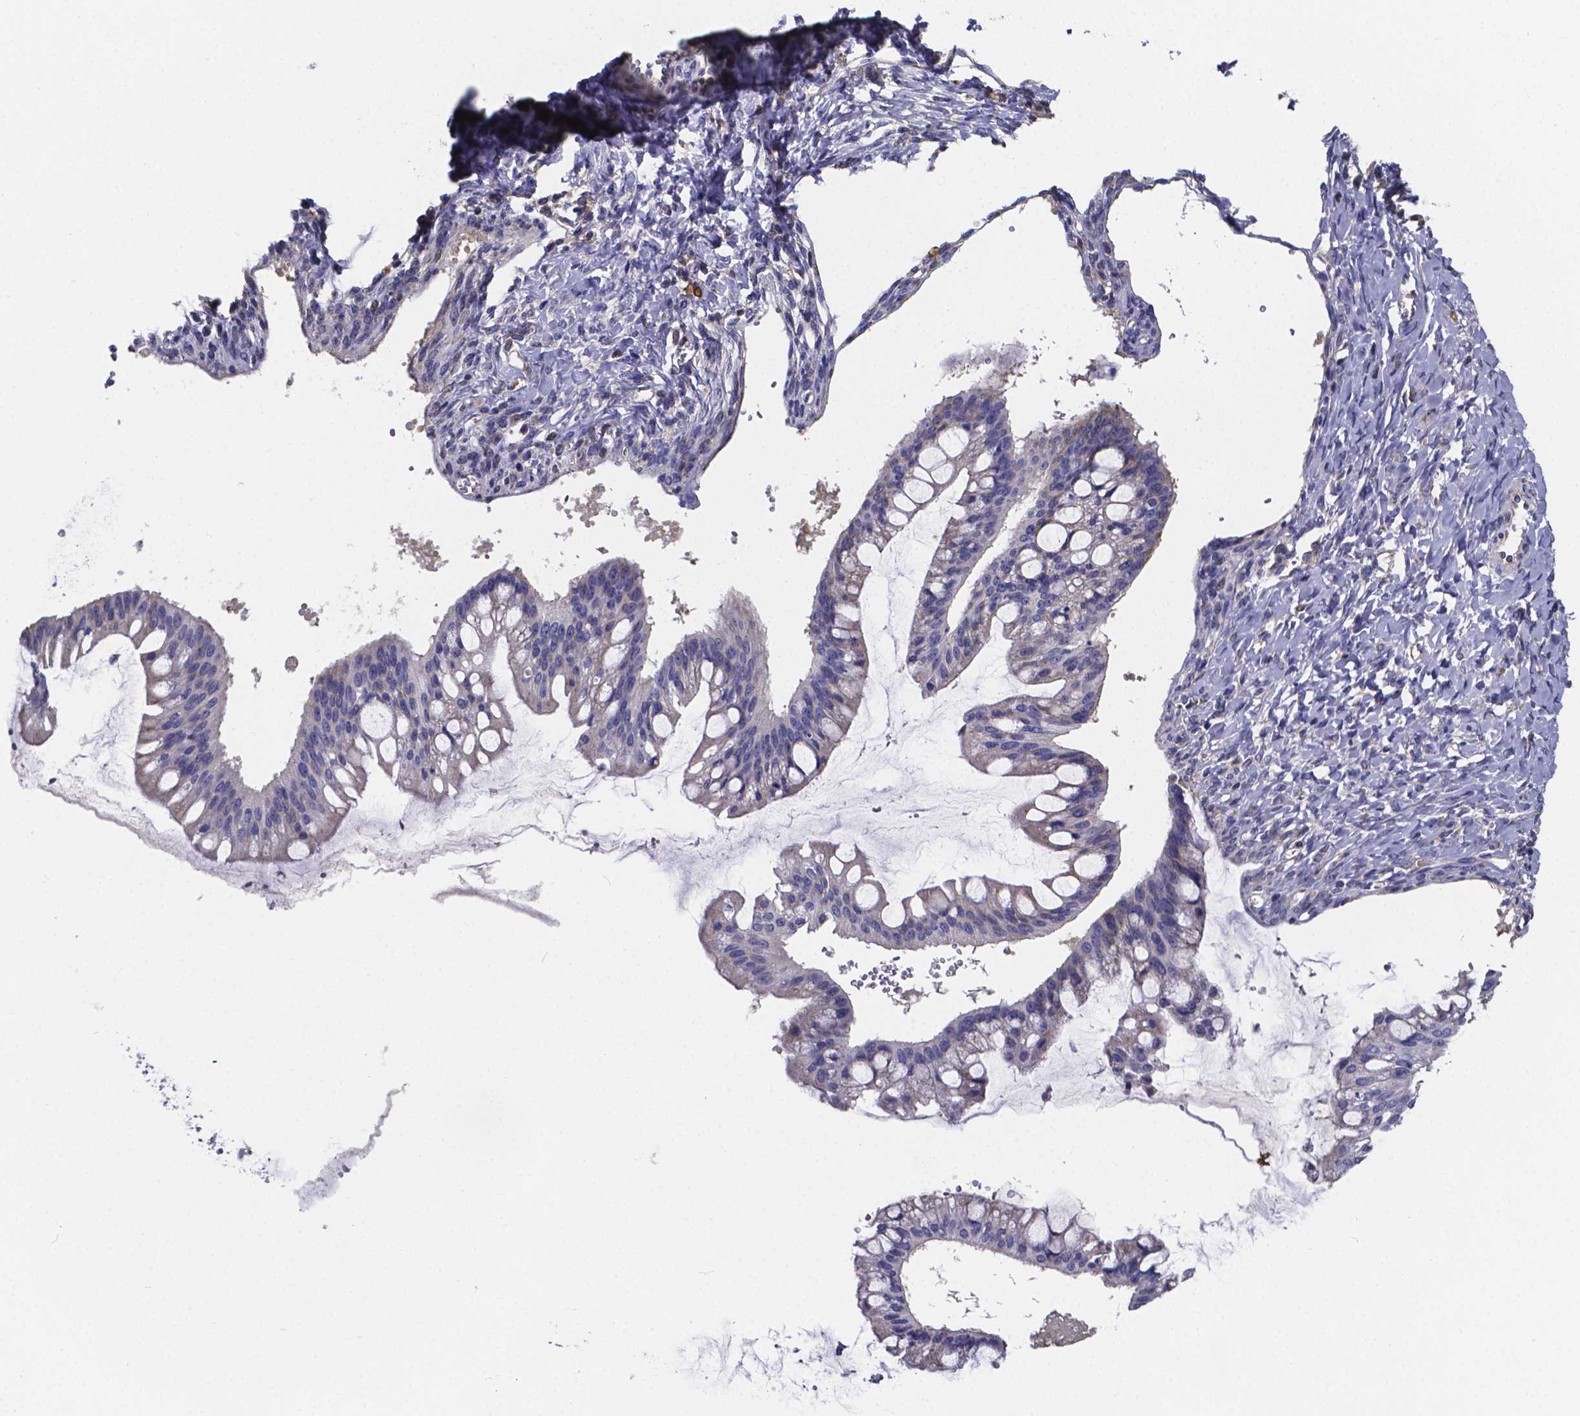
{"staining": {"intensity": "negative", "quantity": "none", "location": "none"}, "tissue": "ovarian cancer", "cell_type": "Tumor cells", "image_type": "cancer", "snomed": [{"axis": "morphology", "description": "Cystadenocarcinoma, mucinous, NOS"}, {"axis": "topography", "description": "Ovary"}], "caption": "Tumor cells show no significant protein expression in ovarian cancer (mucinous cystadenocarcinoma).", "gene": "SFRP4", "patient": {"sex": "female", "age": 73}}